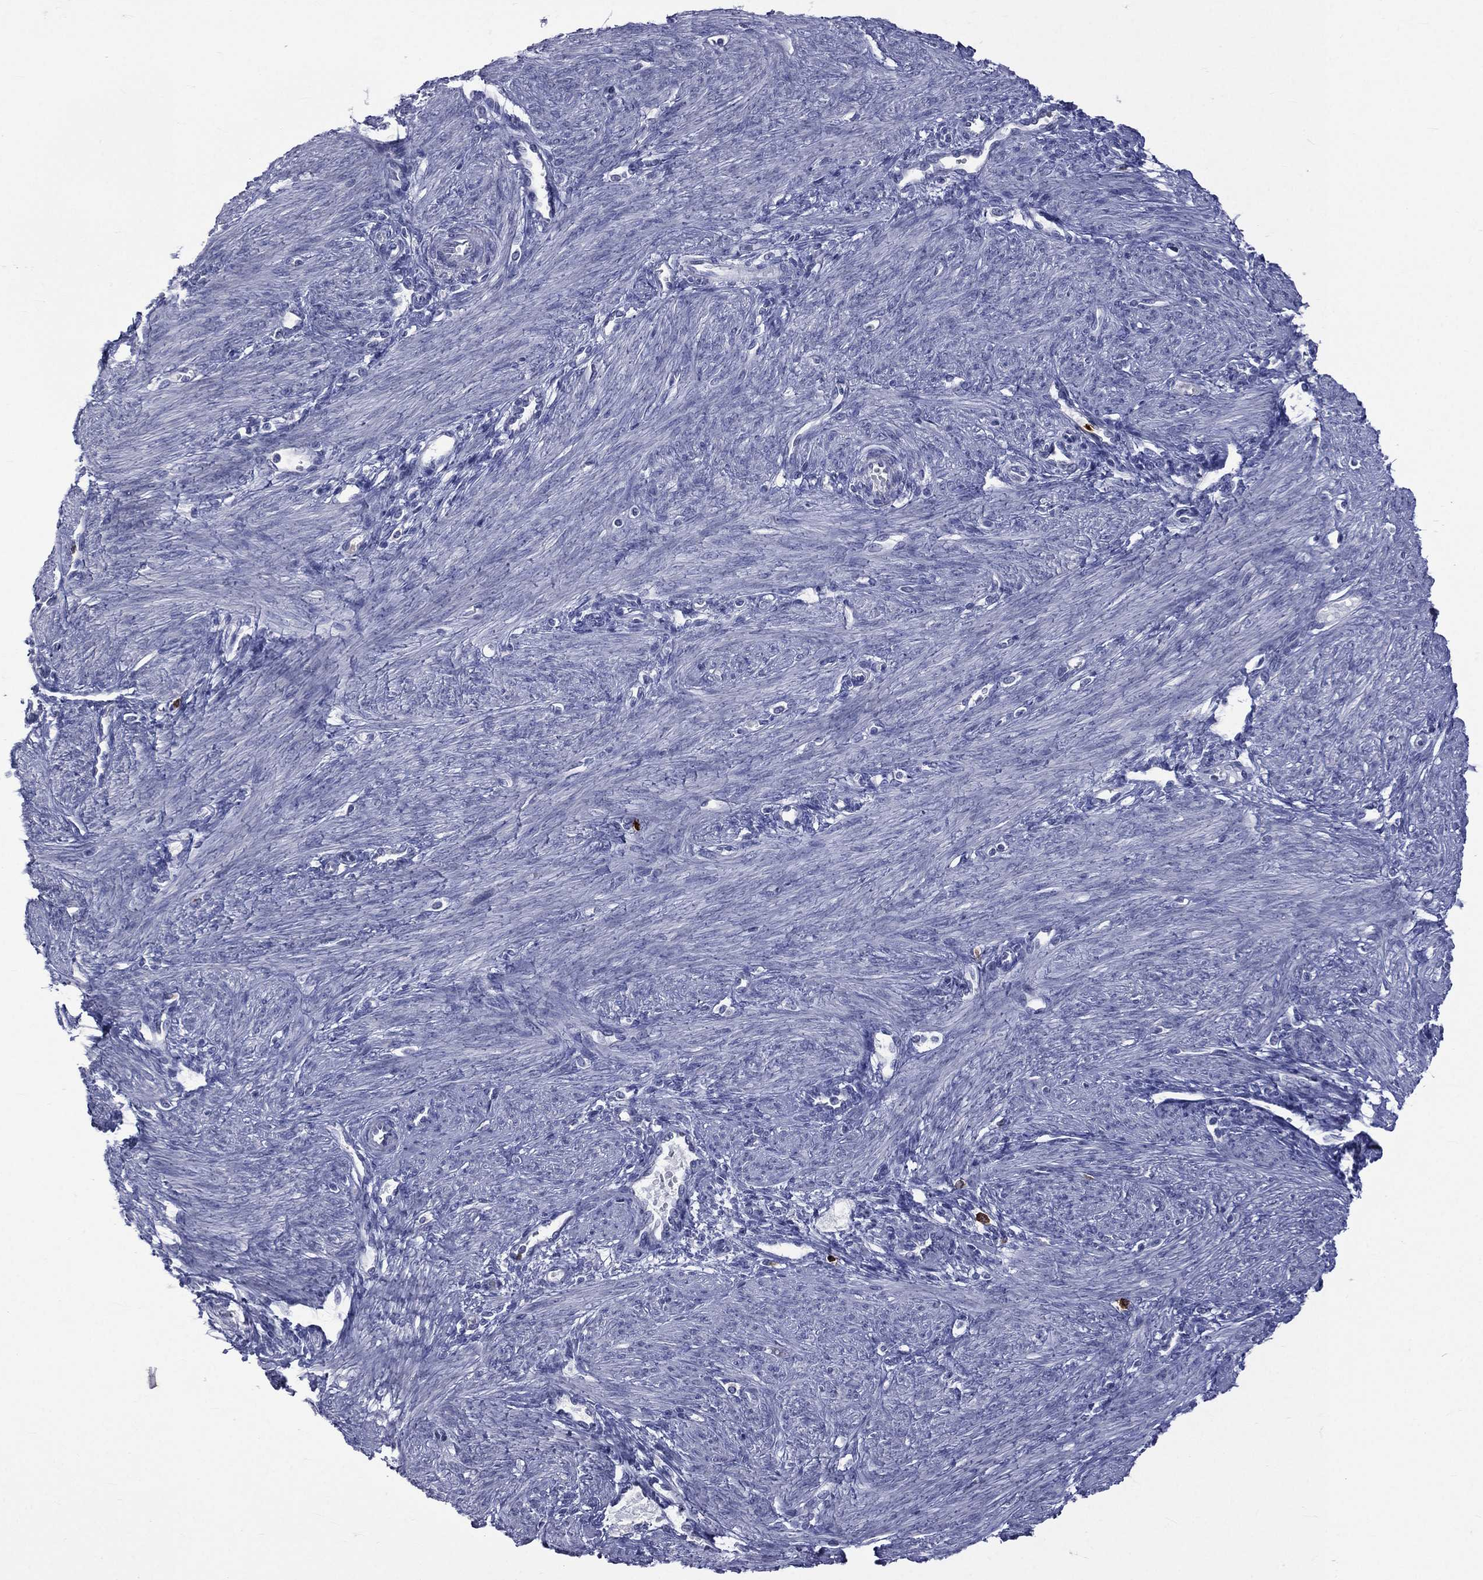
{"staining": {"intensity": "negative", "quantity": "none", "location": "none"}, "tissue": "endometrium", "cell_type": "Cells in endometrial stroma", "image_type": "normal", "snomed": [{"axis": "morphology", "description": "Normal tissue, NOS"}, {"axis": "topography", "description": "Endometrium"}], "caption": "Immunohistochemistry micrograph of unremarkable endometrium: human endometrium stained with DAB shows no significant protein positivity in cells in endometrial stroma. (DAB (3,3'-diaminobenzidine) immunohistochemistry with hematoxylin counter stain).", "gene": "ELANE", "patient": {"sex": "female", "age": 39}}